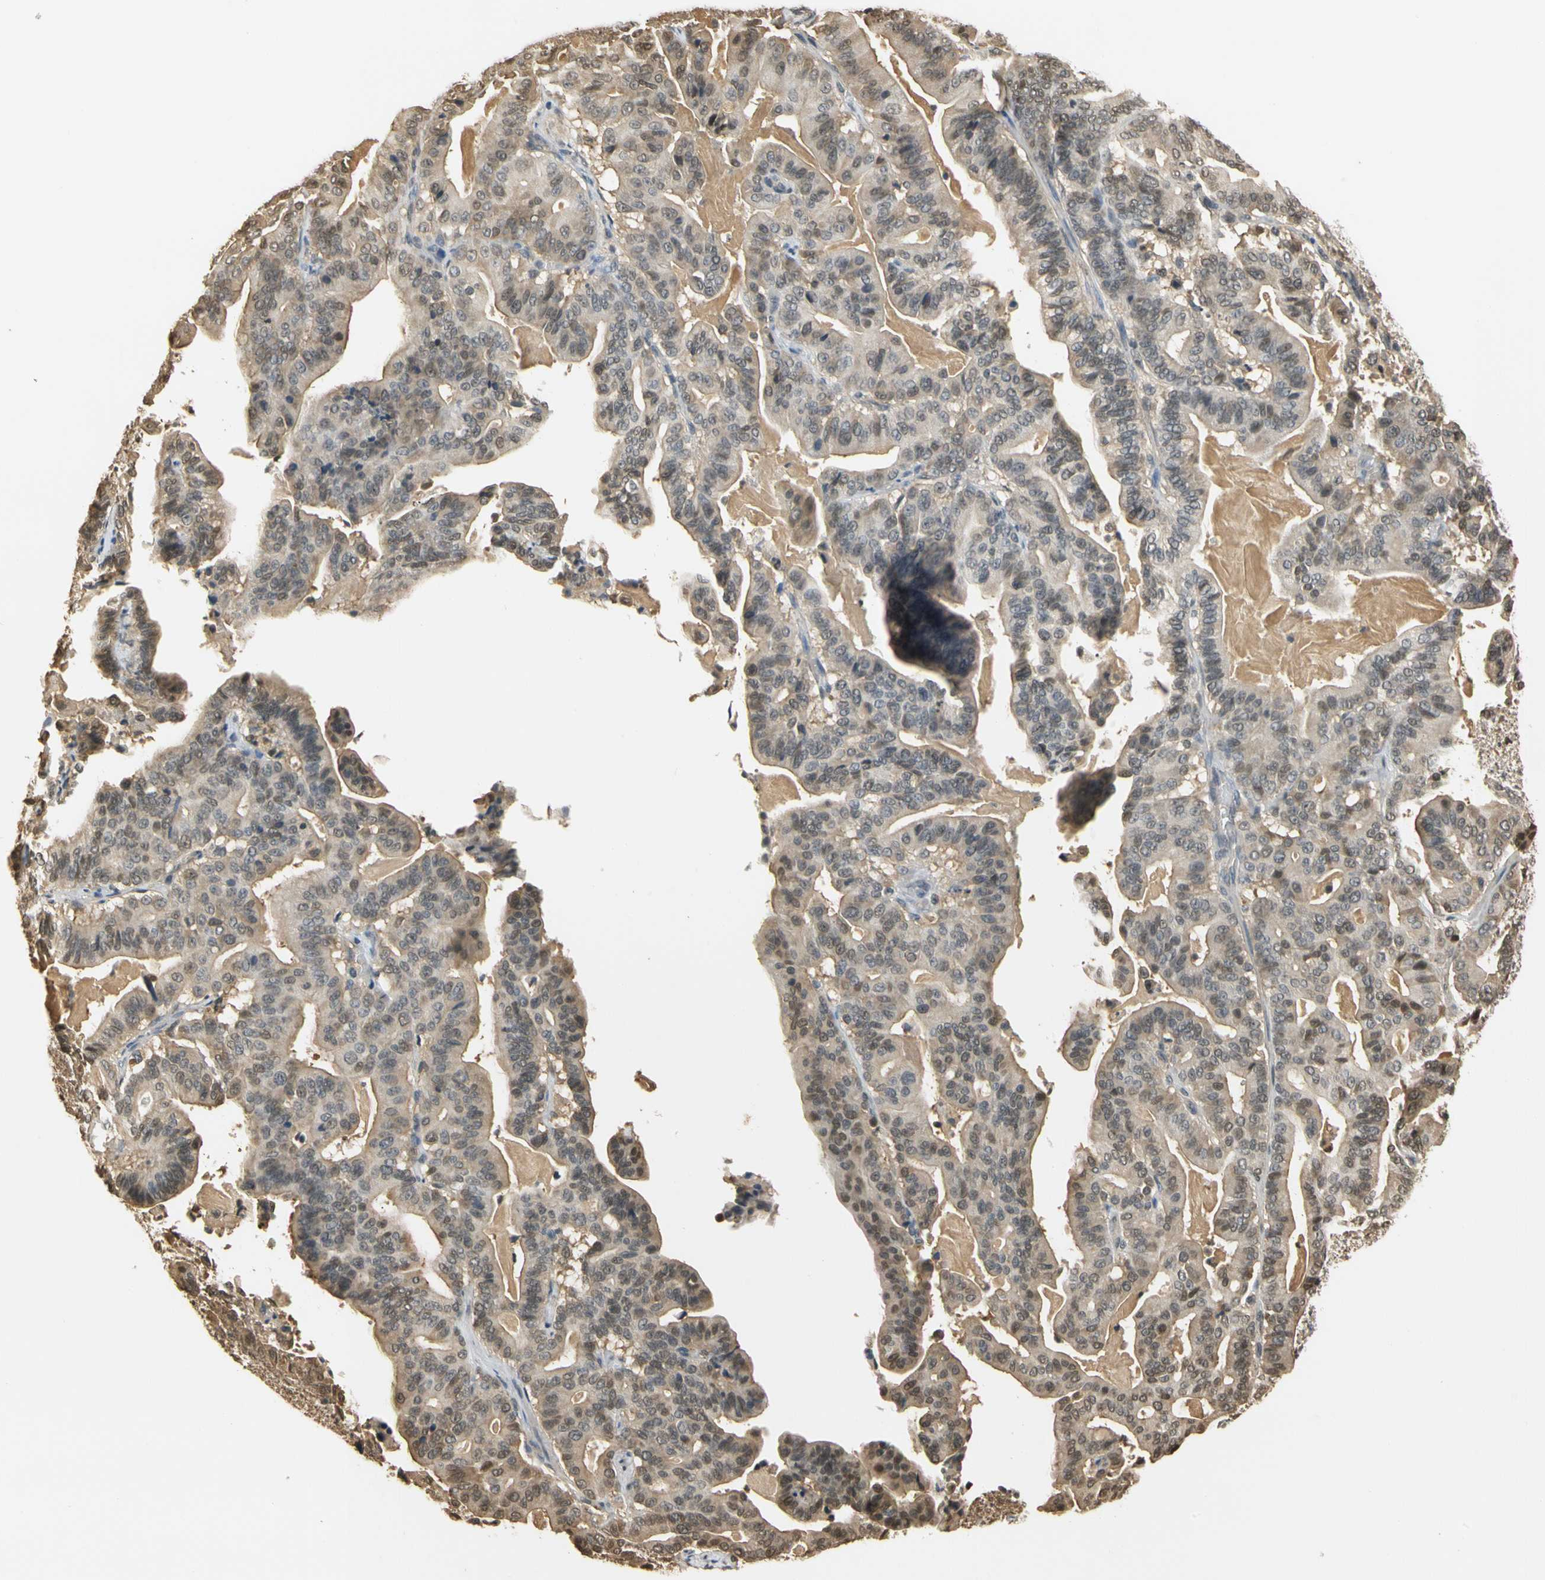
{"staining": {"intensity": "weak", "quantity": ">75%", "location": "cytoplasmic/membranous"}, "tissue": "pancreatic cancer", "cell_type": "Tumor cells", "image_type": "cancer", "snomed": [{"axis": "morphology", "description": "Adenocarcinoma, NOS"}, {"axis": "topography", "description": "Pancreas"}], "caption": "Tumor cells show low levels of weak cytoplasmic/membranous positivity in approximately >75% of cells in human pancreatic adenocarcinoma.", "gene": "SOD1", "patient": {"sex": "male", "age": 63}}